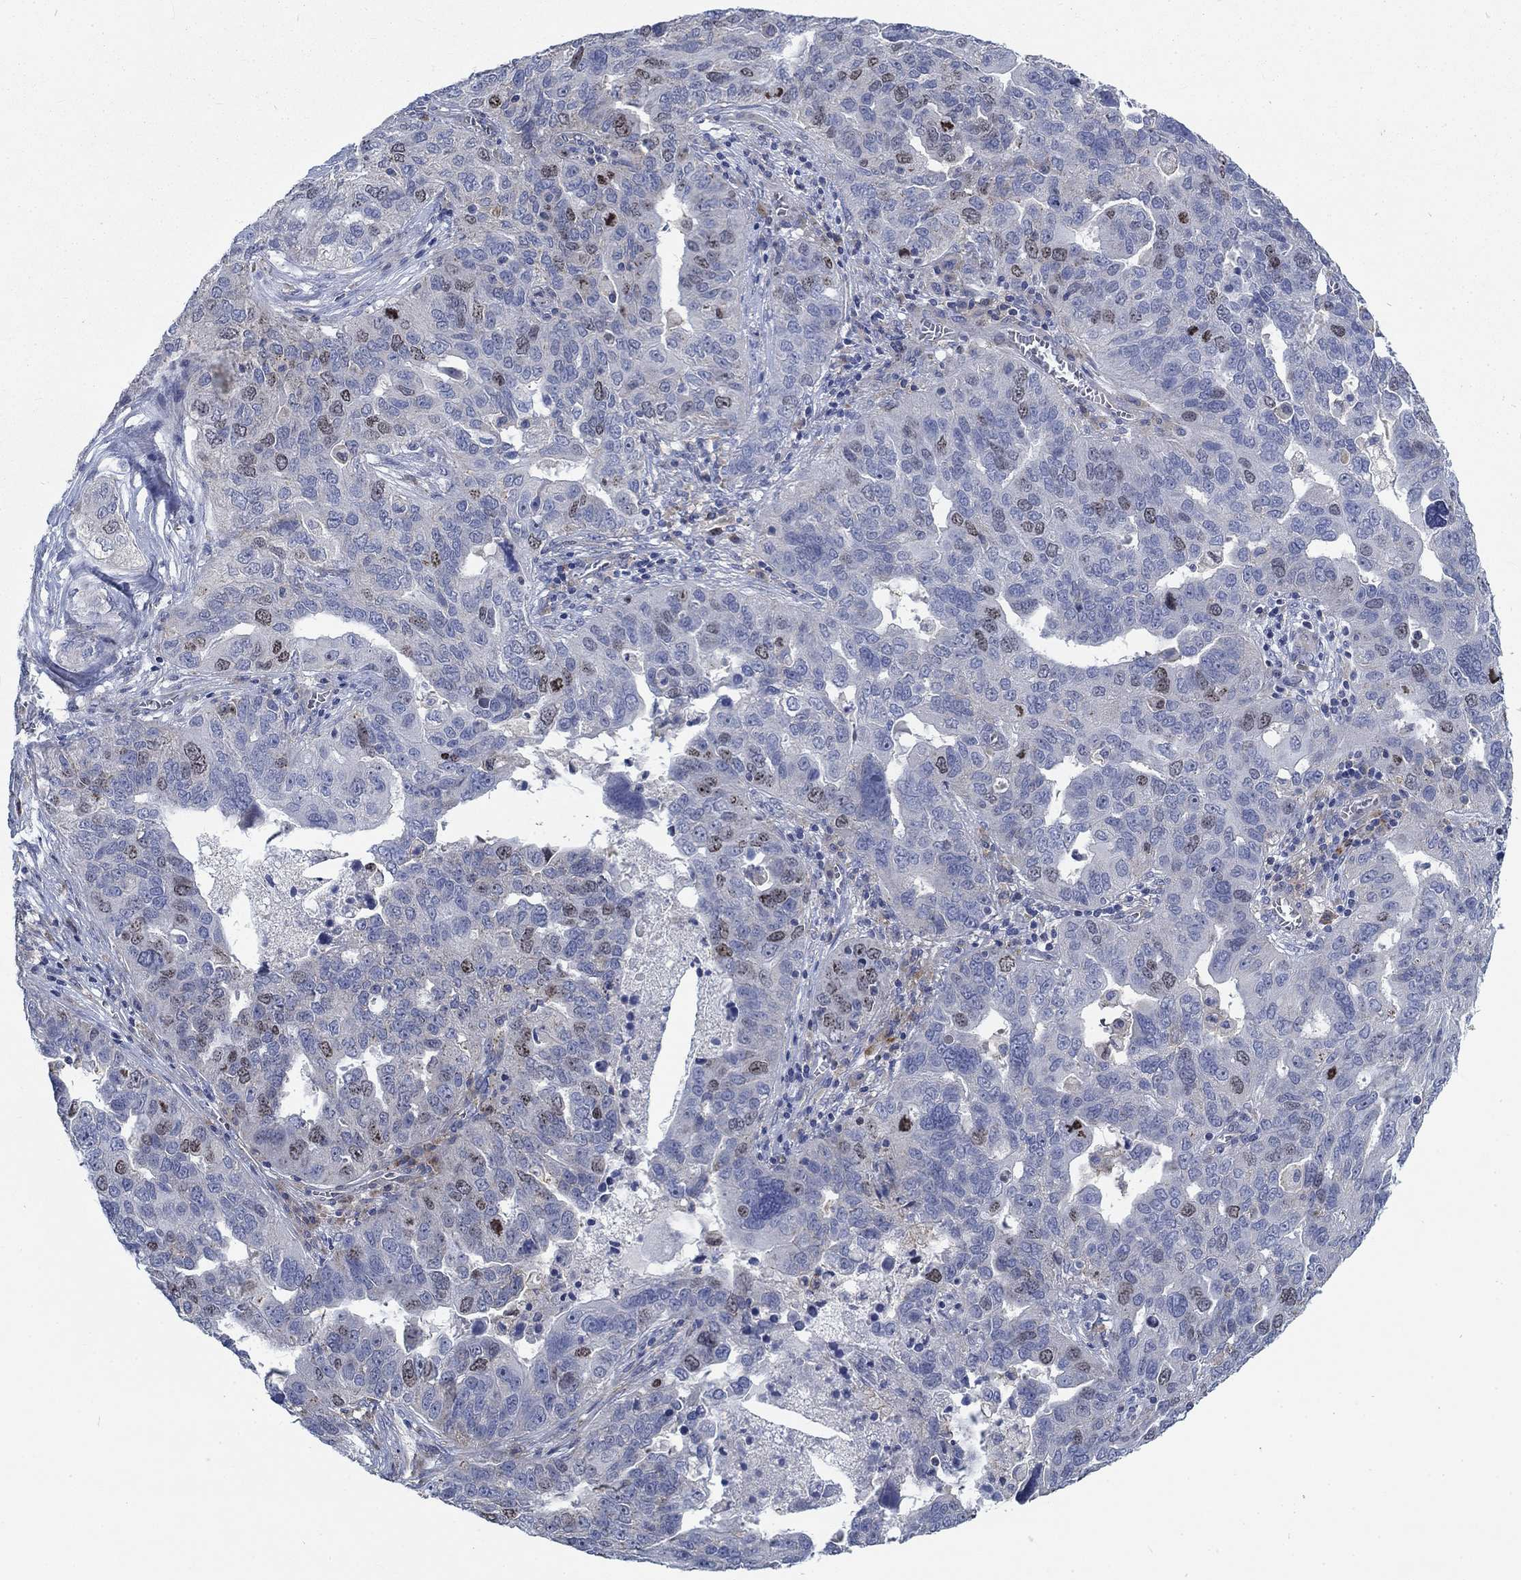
{"staining": {"intensity": "moderate", "quantity": "<25%", "location": "nuclear"}, "tissue": "ovarian cancer", "cell_type": "Tumor cells", "image_type": "cancer", "snomed": [{"axis": "morphology", "description": "Carcinoma, endometroid"}, {"axis": "topography", "description": "Soft tissue"}, {"axis": "topography", "description": "Ovary"}], "caption": "DAB (3,3'-diaminobenzidine) immunohistochemical staining of ovarian cancer (endometroid carcinoma) demonstrates moderate nuclear protein positivity in about <25% of tumor cells.", "gene": "MMP24", "patient": {"sex": "female", "age": 52}}